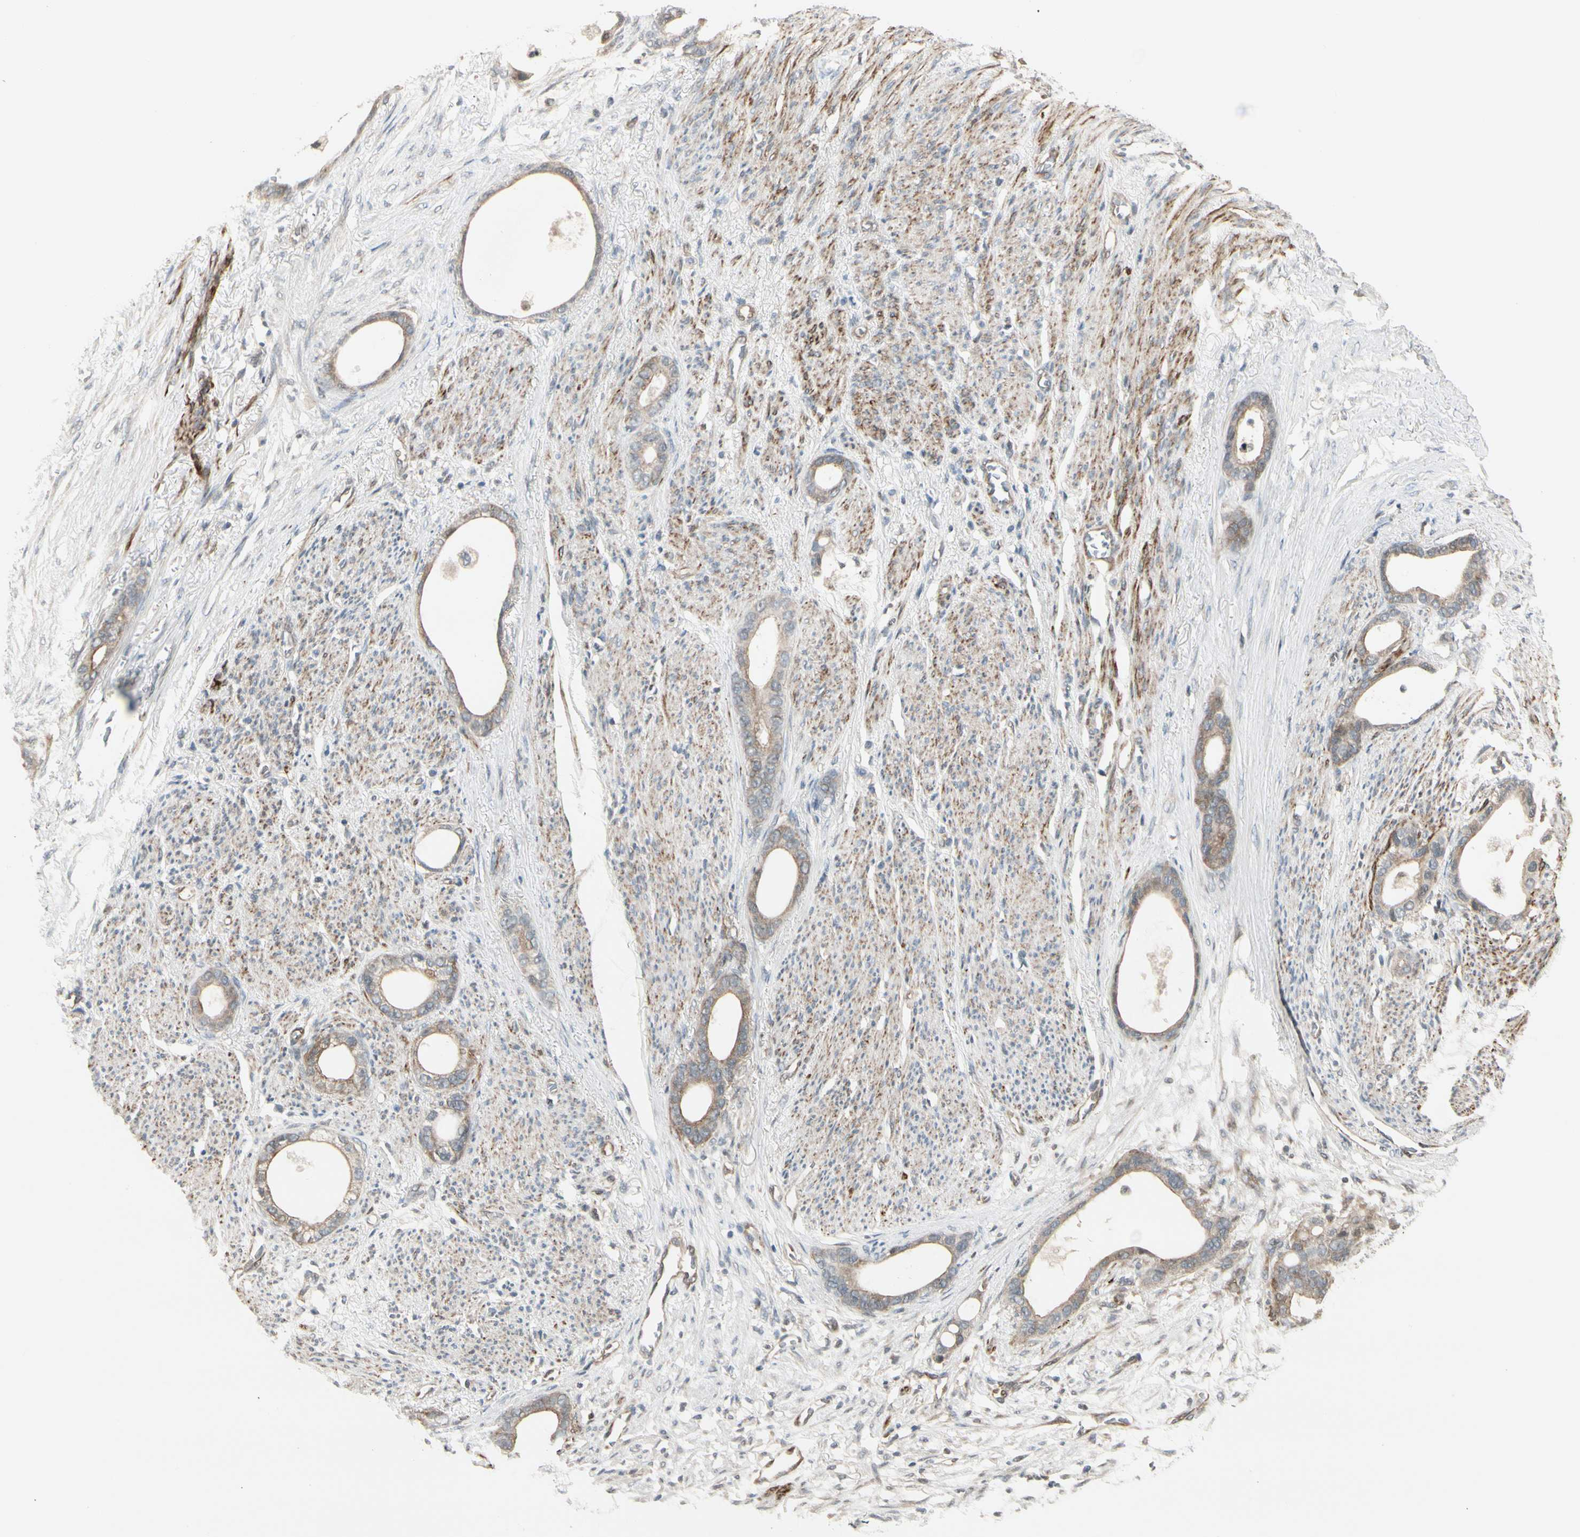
{"staining": {"intensity": "weak", "quantity": ">75%", "location": "cytoplasmic/membranous"}, "tissue": "stomach cancer", "cell_type": "Tumor cells", "image_type": "cancer", "snomed": [{"axis": "morphology", "description": "Adenocarcinoma, NOS"}, {"axis": "topography", "description": "Stomach"}], "caption": "About >75% of tumor cells in human adenocarcinoma (stomach) exhibit weak cytoplasmic/membranous protein expression as visualized by brown immunohistochemical staining.", "gene": "SVBP", "patient": {"sex": "female", "age": 75}}